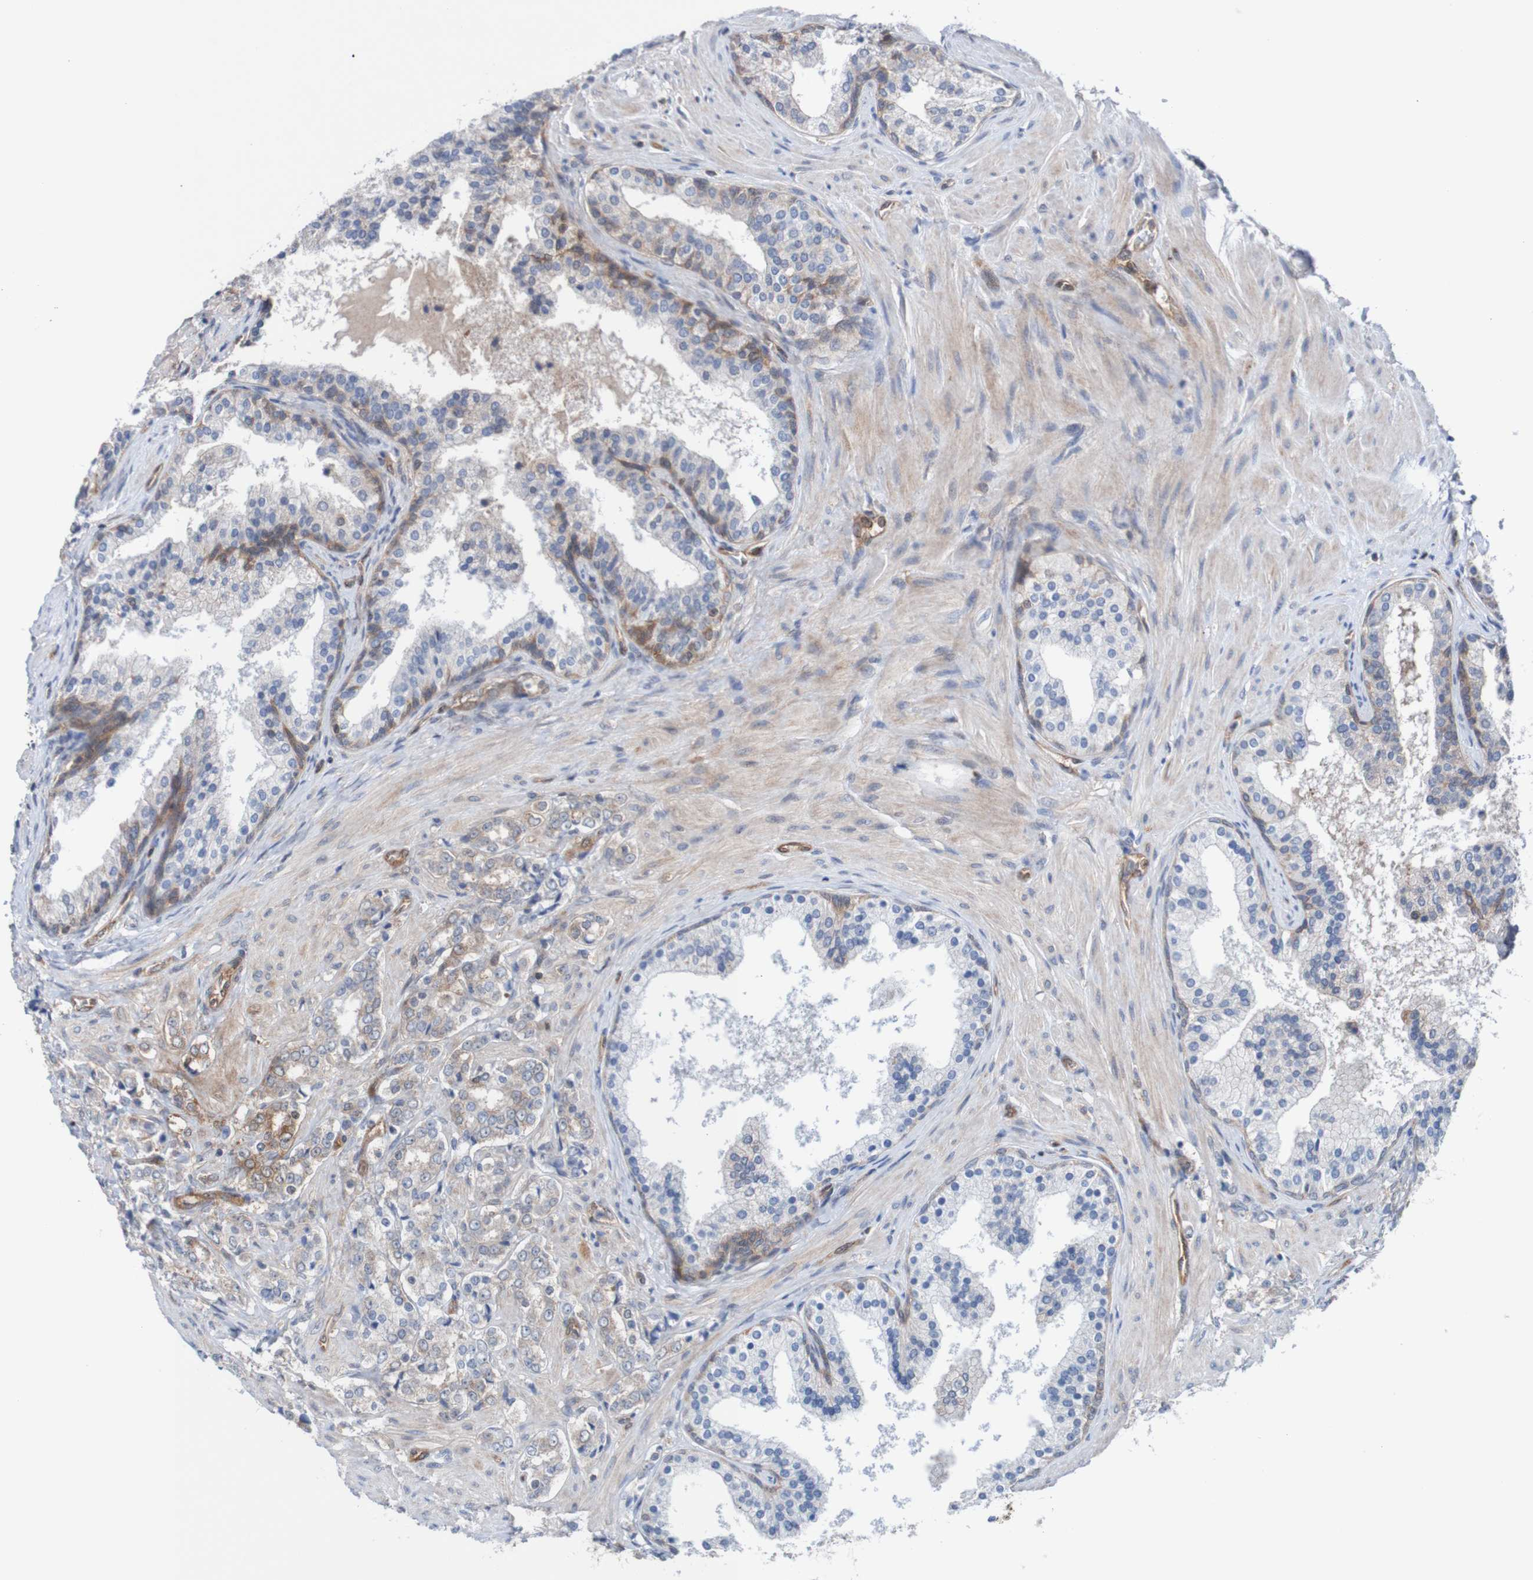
{"staining": {"intensity": "weak", "quantity": "25%-75%", "location": "cytoplasmic/membranous"}, "tissue": "prostate cancer", "cell_type": "Tumor cells", "image_type": "cancer", "snomed": [{"axis": "morphology", "description": "Adenocarcinoma, Low grade"}, {"axis": "topography", "description": "Prostate"}], "caption": "Immunohistochemistry (IHC) photomicrograph of neoplastic tissue: adenocarcinoma (low-grade) (prostate) stained using immunohistochemistry (IHC) demonstrates low levels of weak protein expression localized specifically in the cytoplasmic/membranous of tumor cells, appearing as a cytoplasmic/membranous brown color.", "gene": "RIGI", "patient": {"sex": "male", "age": 60}}